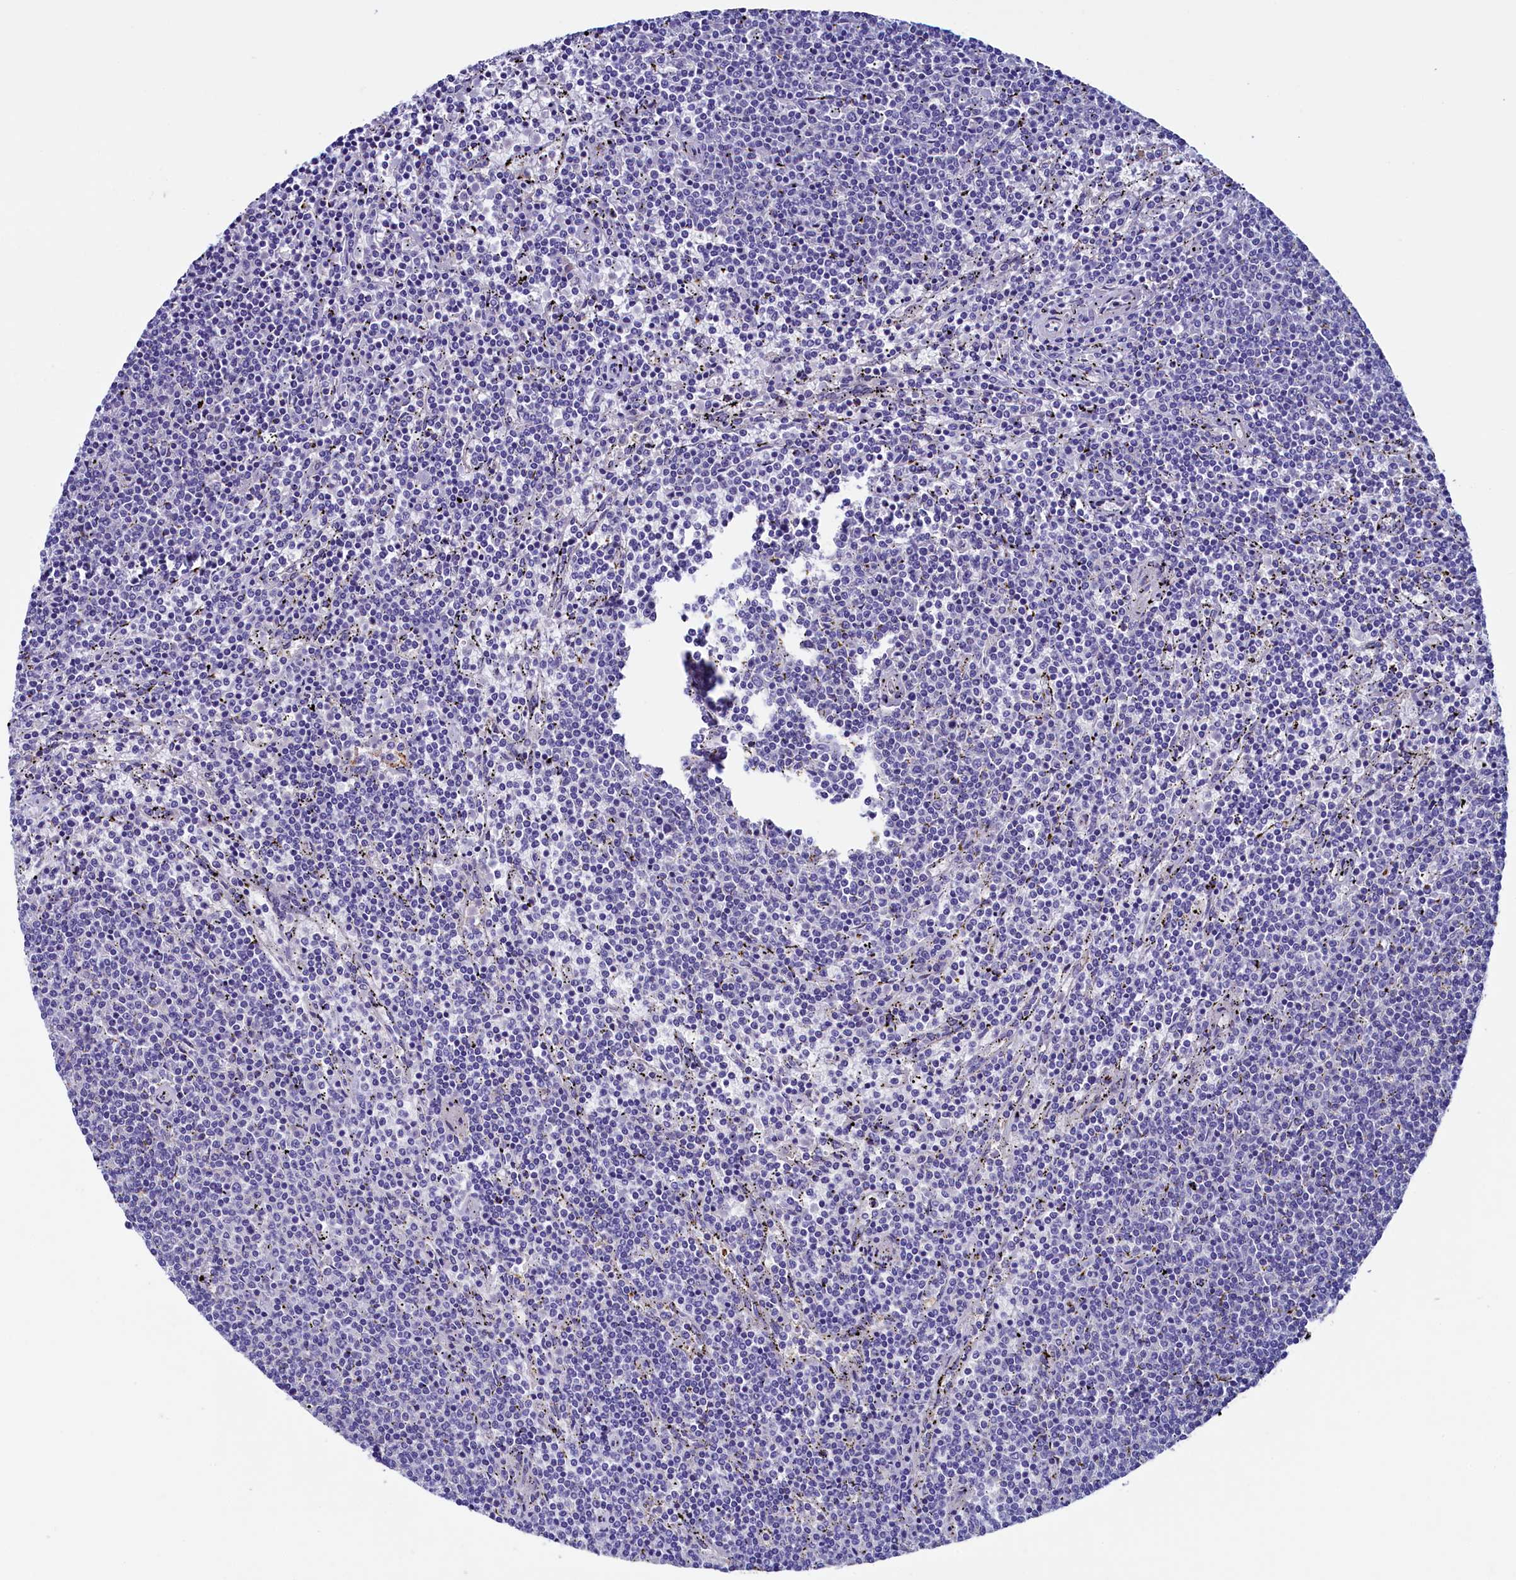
{"staining": {"intensity": "negative", "quantity": "none", "location": "none"}, "tissue": "lymphoma", "cell_type": "Tumor cells", "image_type": "cancer", "snomed": [{"axis": "morphology", "description": "Malignant lymphoma, non-Hodgkin's type, Low grade"}, {"axis": "topography", "description": "Spleen"}], "caption": "Tumor cells show no significant protein positivity in lymphoma. (DAB immunohistochemistry (IHC) with hematoxylin counter stain).", "gene": "FLYWCH2", "patient": {"sex": "female", "age": 50}}